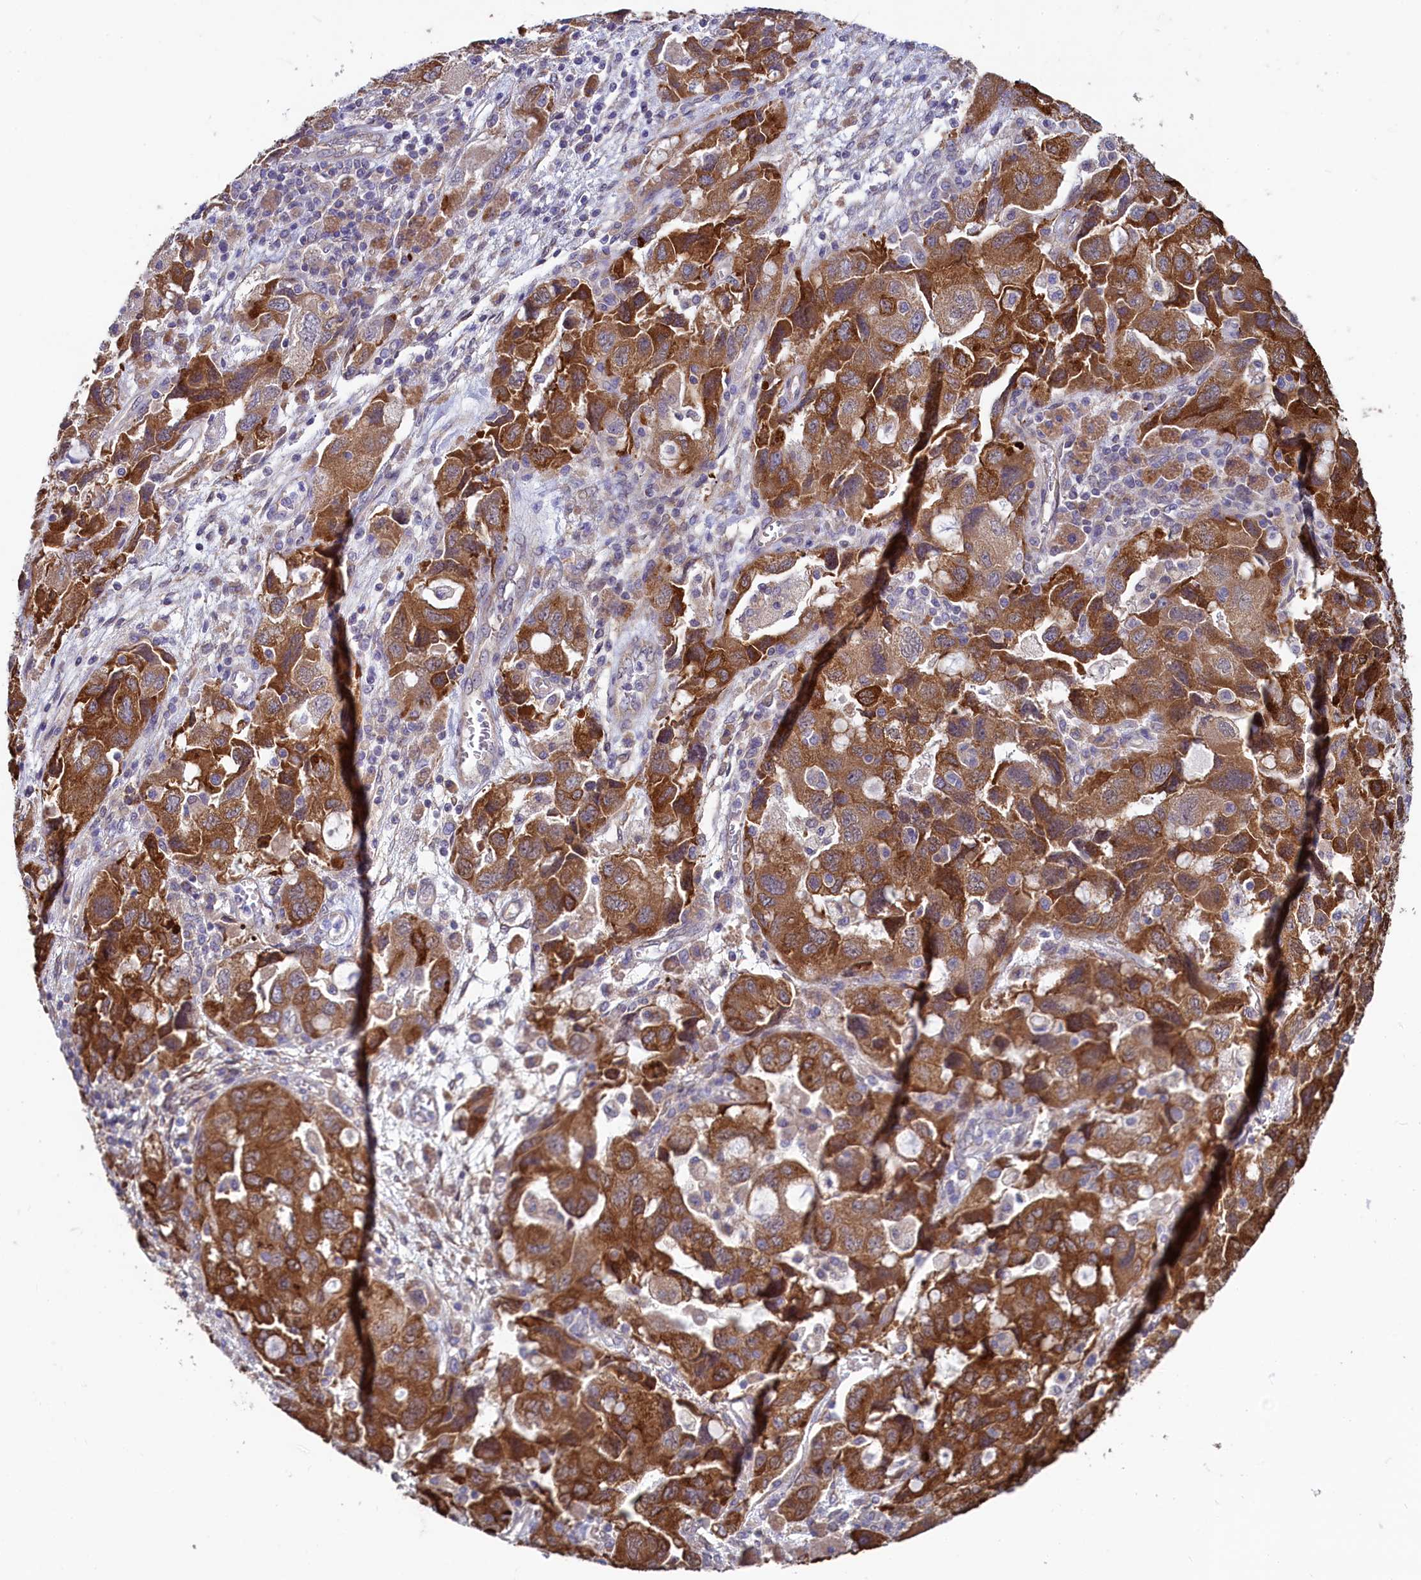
{"staining": {"intensity": "strong", "quantity": ">75%", "location": "cytoplasmic/membranous"}, "tissue": "ovarian cancer", "cell_type": "Tumor cells", "image_type": "cancer", "snomed": [{"axis": "morphology", "description": "Carcinoma, NOS"}, {"axis": "morphology", "description": "Cystadenocarcinoma, serous, NOS"}, {"axis": "topography", "description": "Ovary"}], "caption": "Tumor cells exhibit strong cytoplasmic/membranous staining in about >75% of cells in ovarian serous cystadenocarcinoma.", "gene": "SPATA2L", "patient": {"sex": "female", "age": 69}}